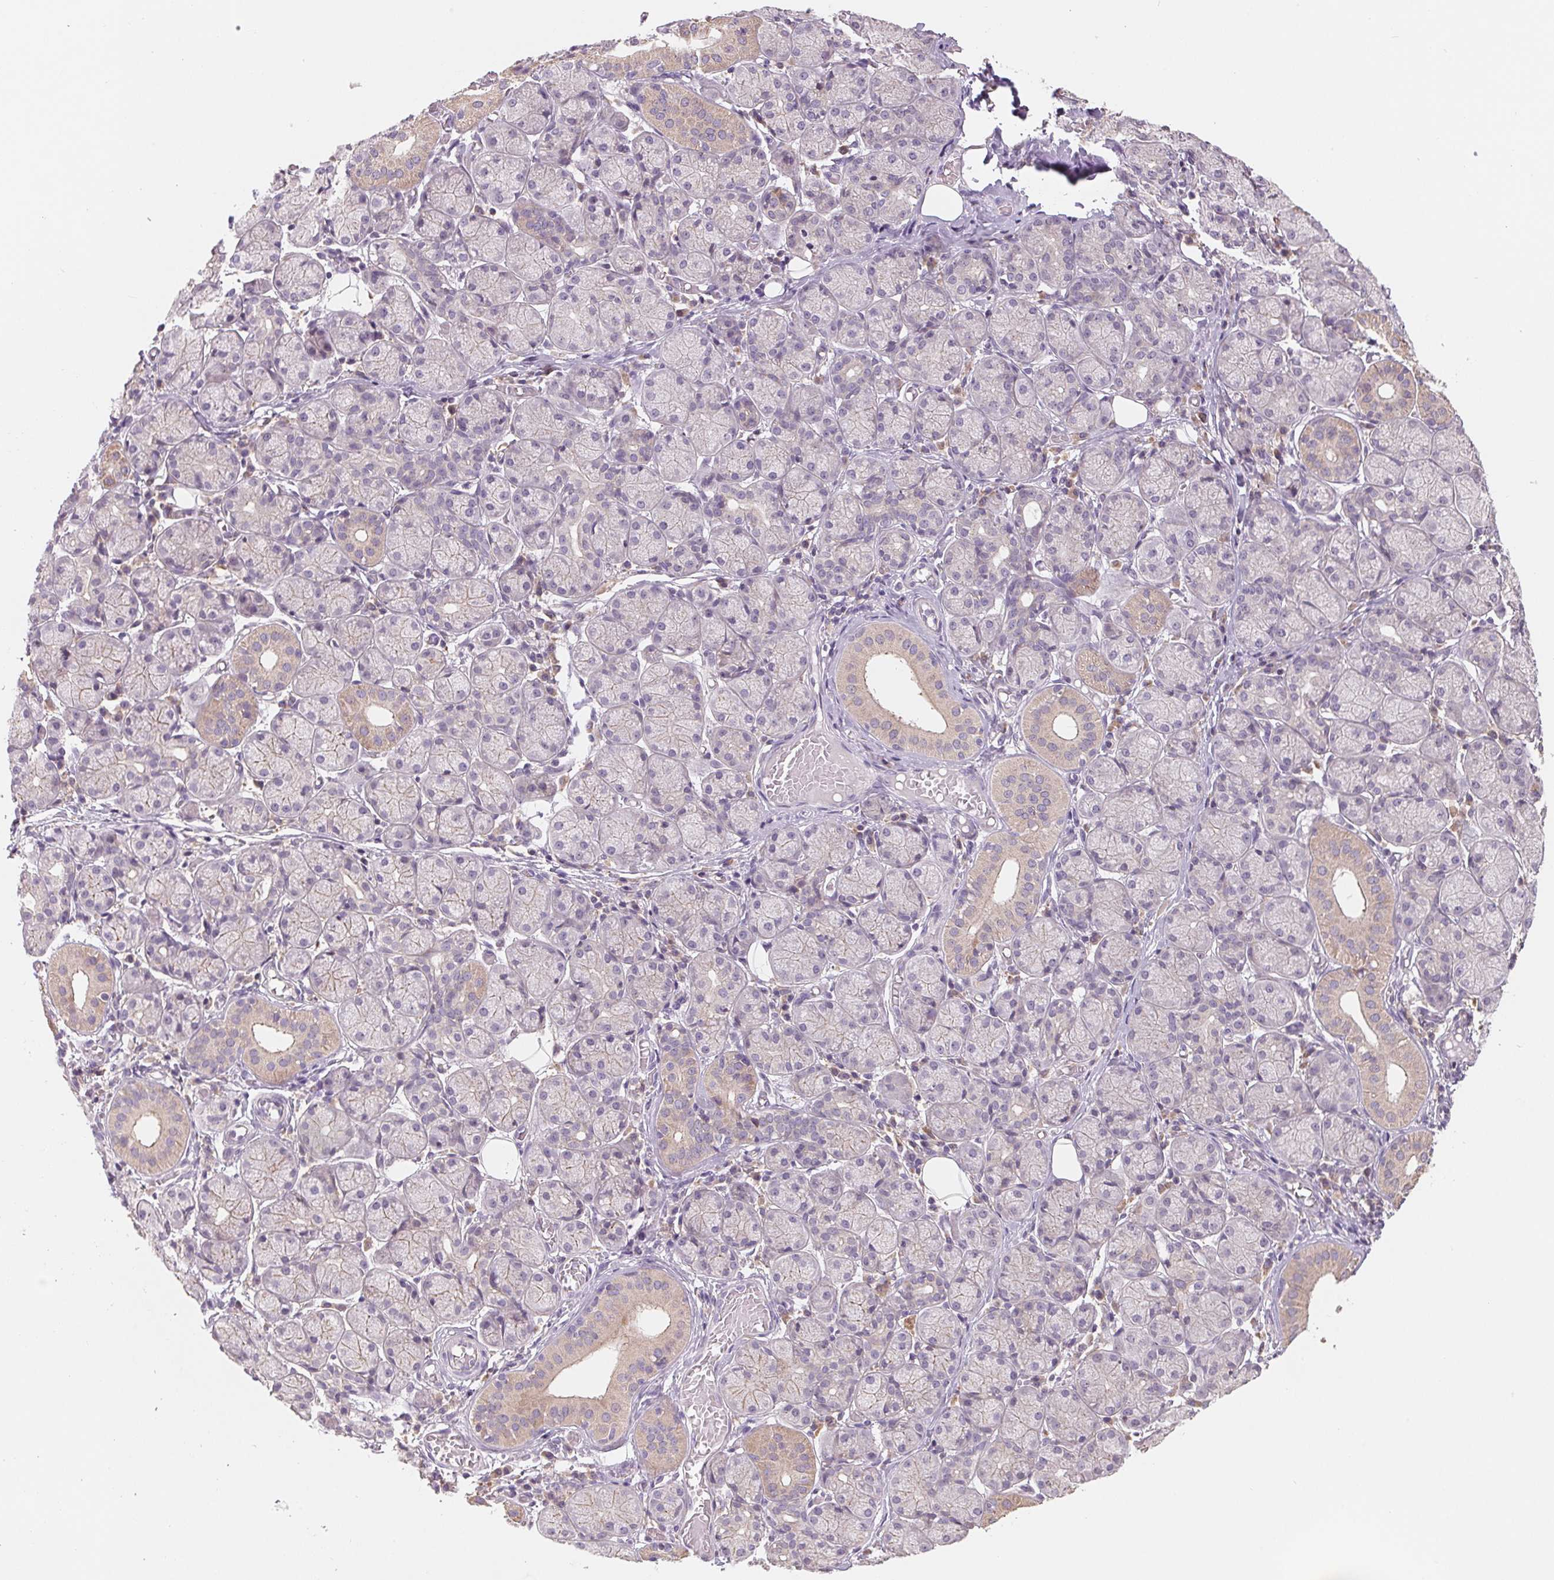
{"staining": {"intensity": "moderate", "quantity": "<25%", "location": "cytoplasmic/membranous"}, "tissue": "salivary gland", "cell_type": "Glandular cells", "image_type": "normal", "snomed": [{"axis": "morphology", "description": "Normal tissue, NOS"}, {"axis": "topography", "description": "Salivary gland"}, {"axis": "topography", "description": "Peripheral nerve tissue"}], "caption": "Human salivary gland stained for a protein (brown) demonstrates moderate cytoplasmic/membranous positive positivity in about <25% of glandular cells.", "gene": "VTCN1", "patient": {"sex": "female", "age": 24}}